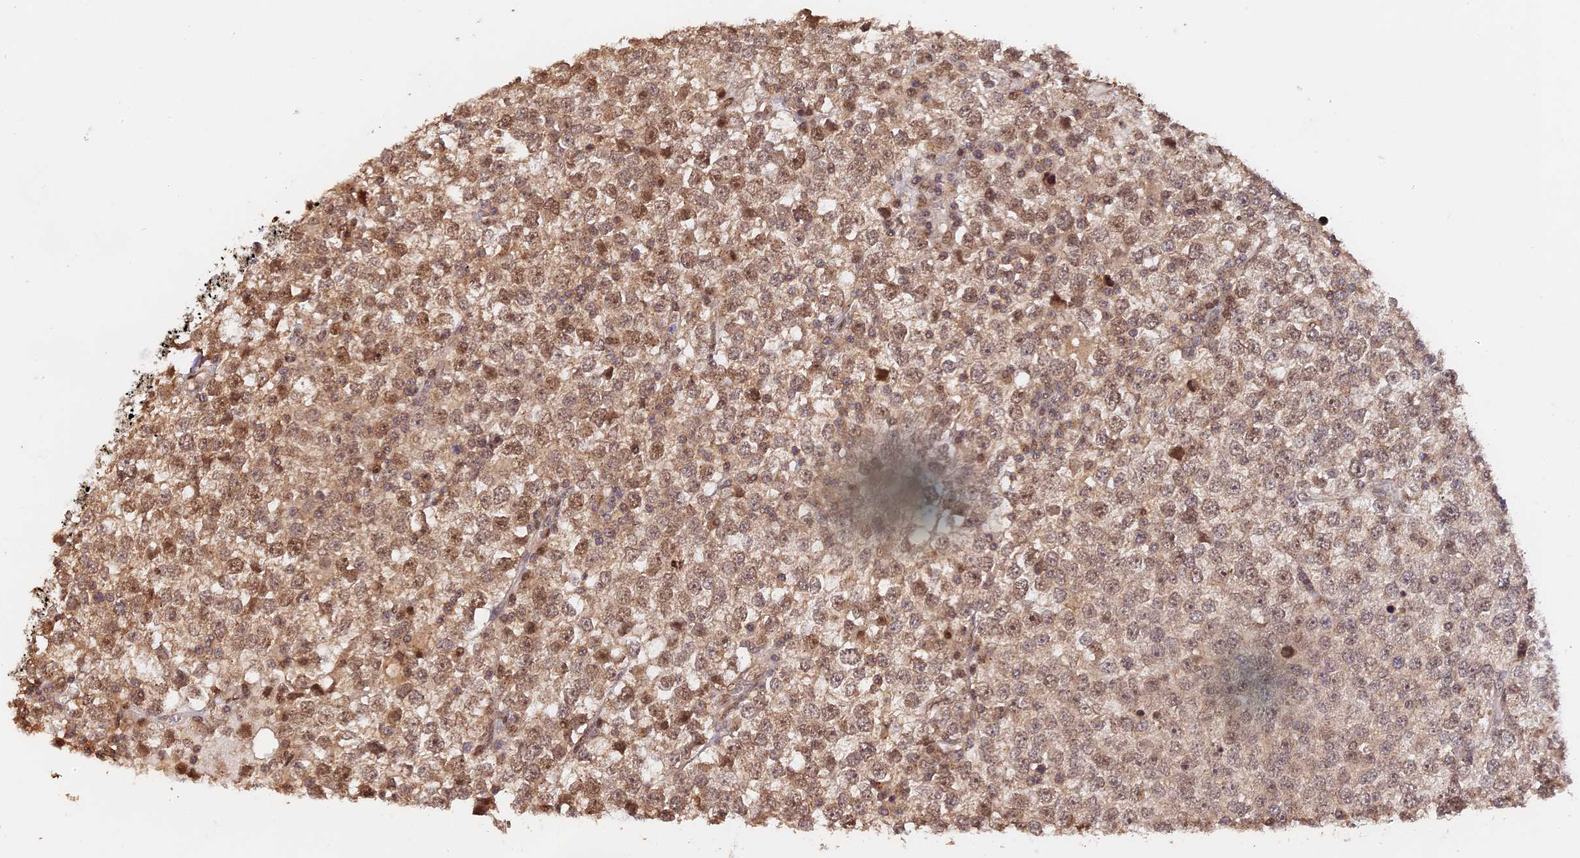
{"staining": {"intensity": "moderate", "quantity": ">75%", "location": "nuclear"}, "tissue": "testis cancer", "cell_type": "Tumor cells", "image_type": "cancer", "snomed": [{"axis": "morphology", "description": "Seminoma, NOS"}, {"axis": "topography", "description": "Testis"}], "caption": "Tumor cells exhibit medium levels of moderate nuclear expression in approximately >75% of cells in human seminoma (testis). The protein of interest is shown in brown color, while the nuclei are stained blue.", "gene": "MYBL2", "patient": {"sex": "male", "age": 65}}